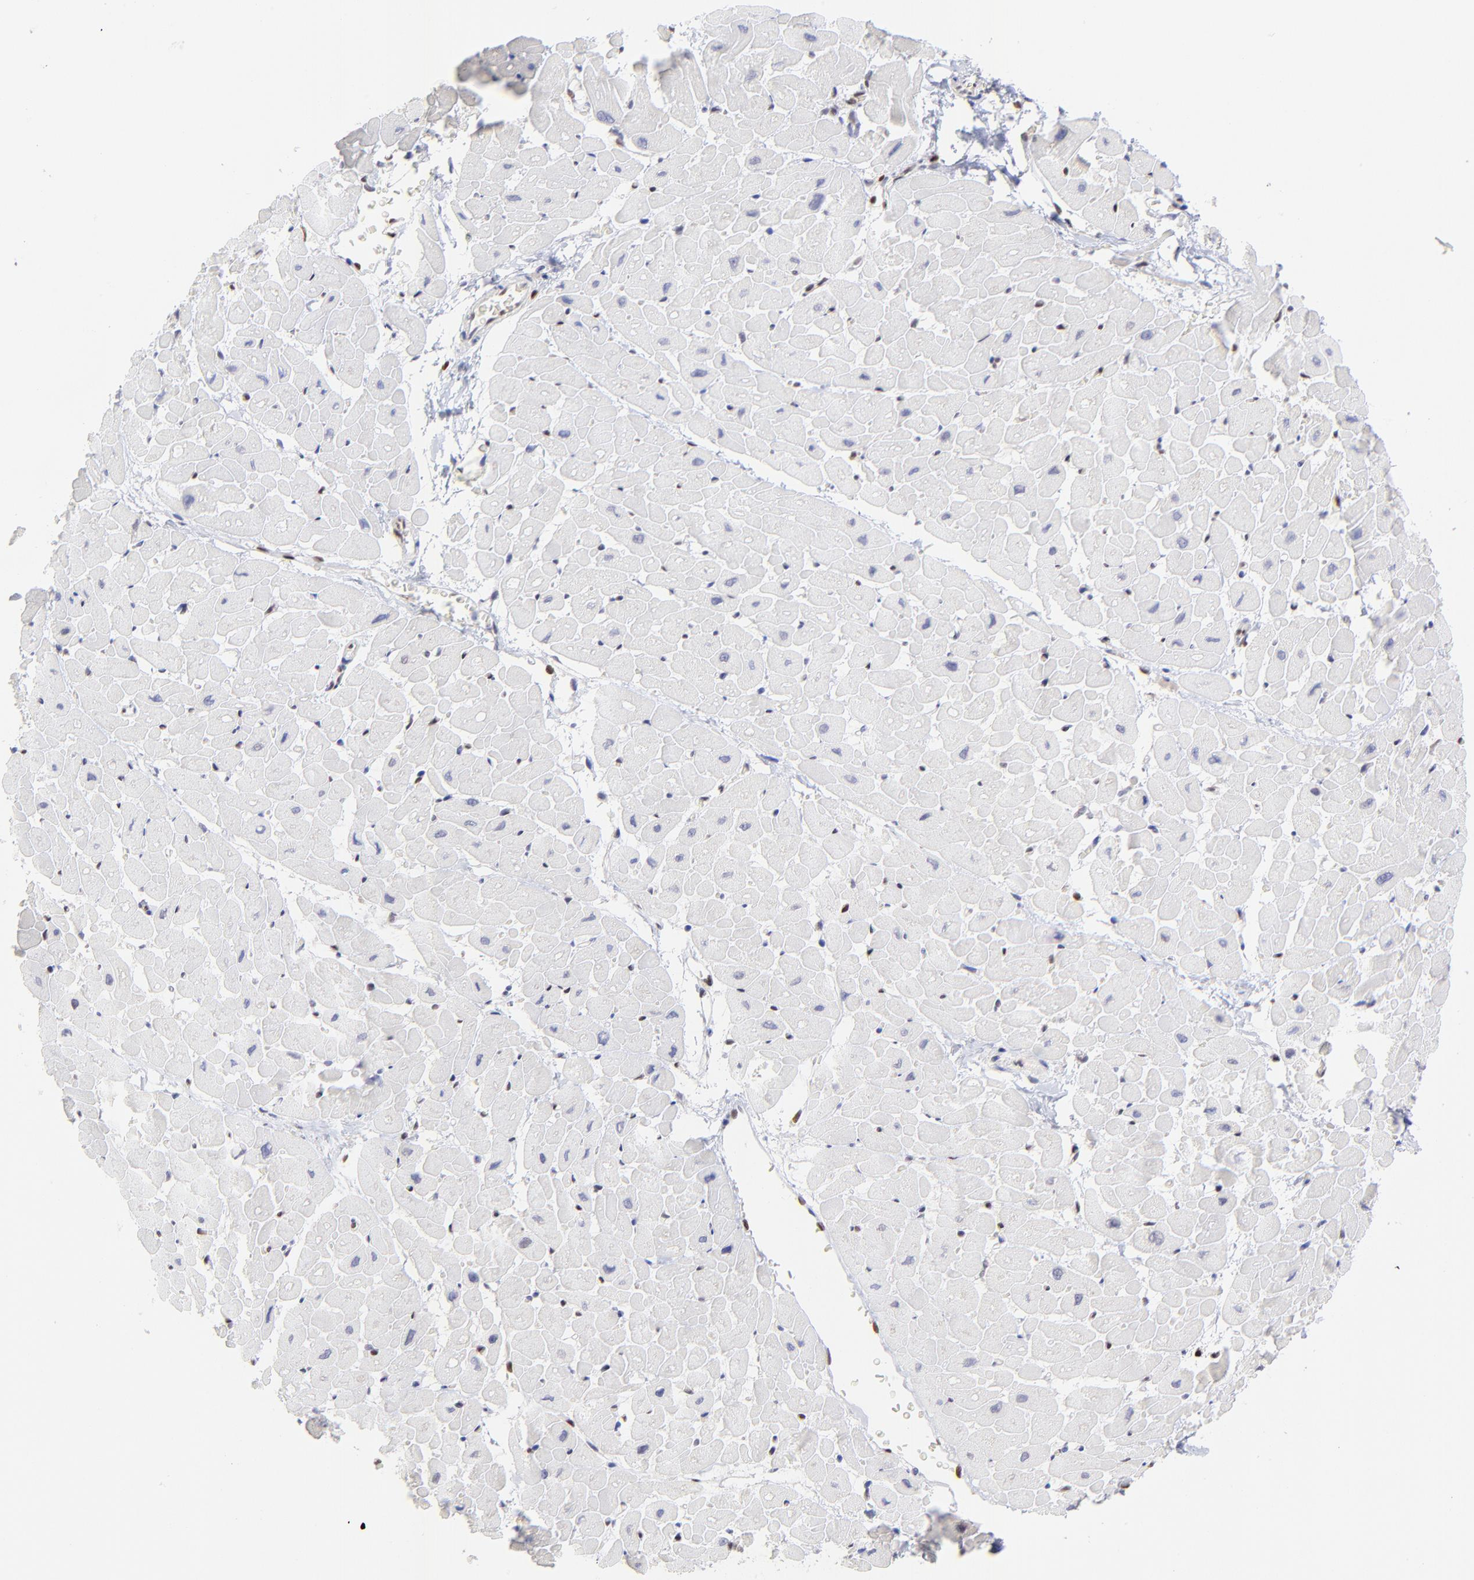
{"staining": {"intensity": "negative", "quantity": "none", "location": "none"}, "tissue": "heart muscle", "cell_type": "Cardiomyocytes", "image_type": "normal", "snomed": [{"axis": "morphology", "description": "Normal tissue, NOS"}, {"axis": "topography", "description": "Heart"}], "caption": "There is no significant positivity in cardiomyocytes of heart muscle. (Stains: DAB immunohistochemistry with hematoxylin counter stain, Microscopy: brightfield microscopy at high magnification).", "gene": "KLF4", "patient": {"sex": "male", "age": 45}}